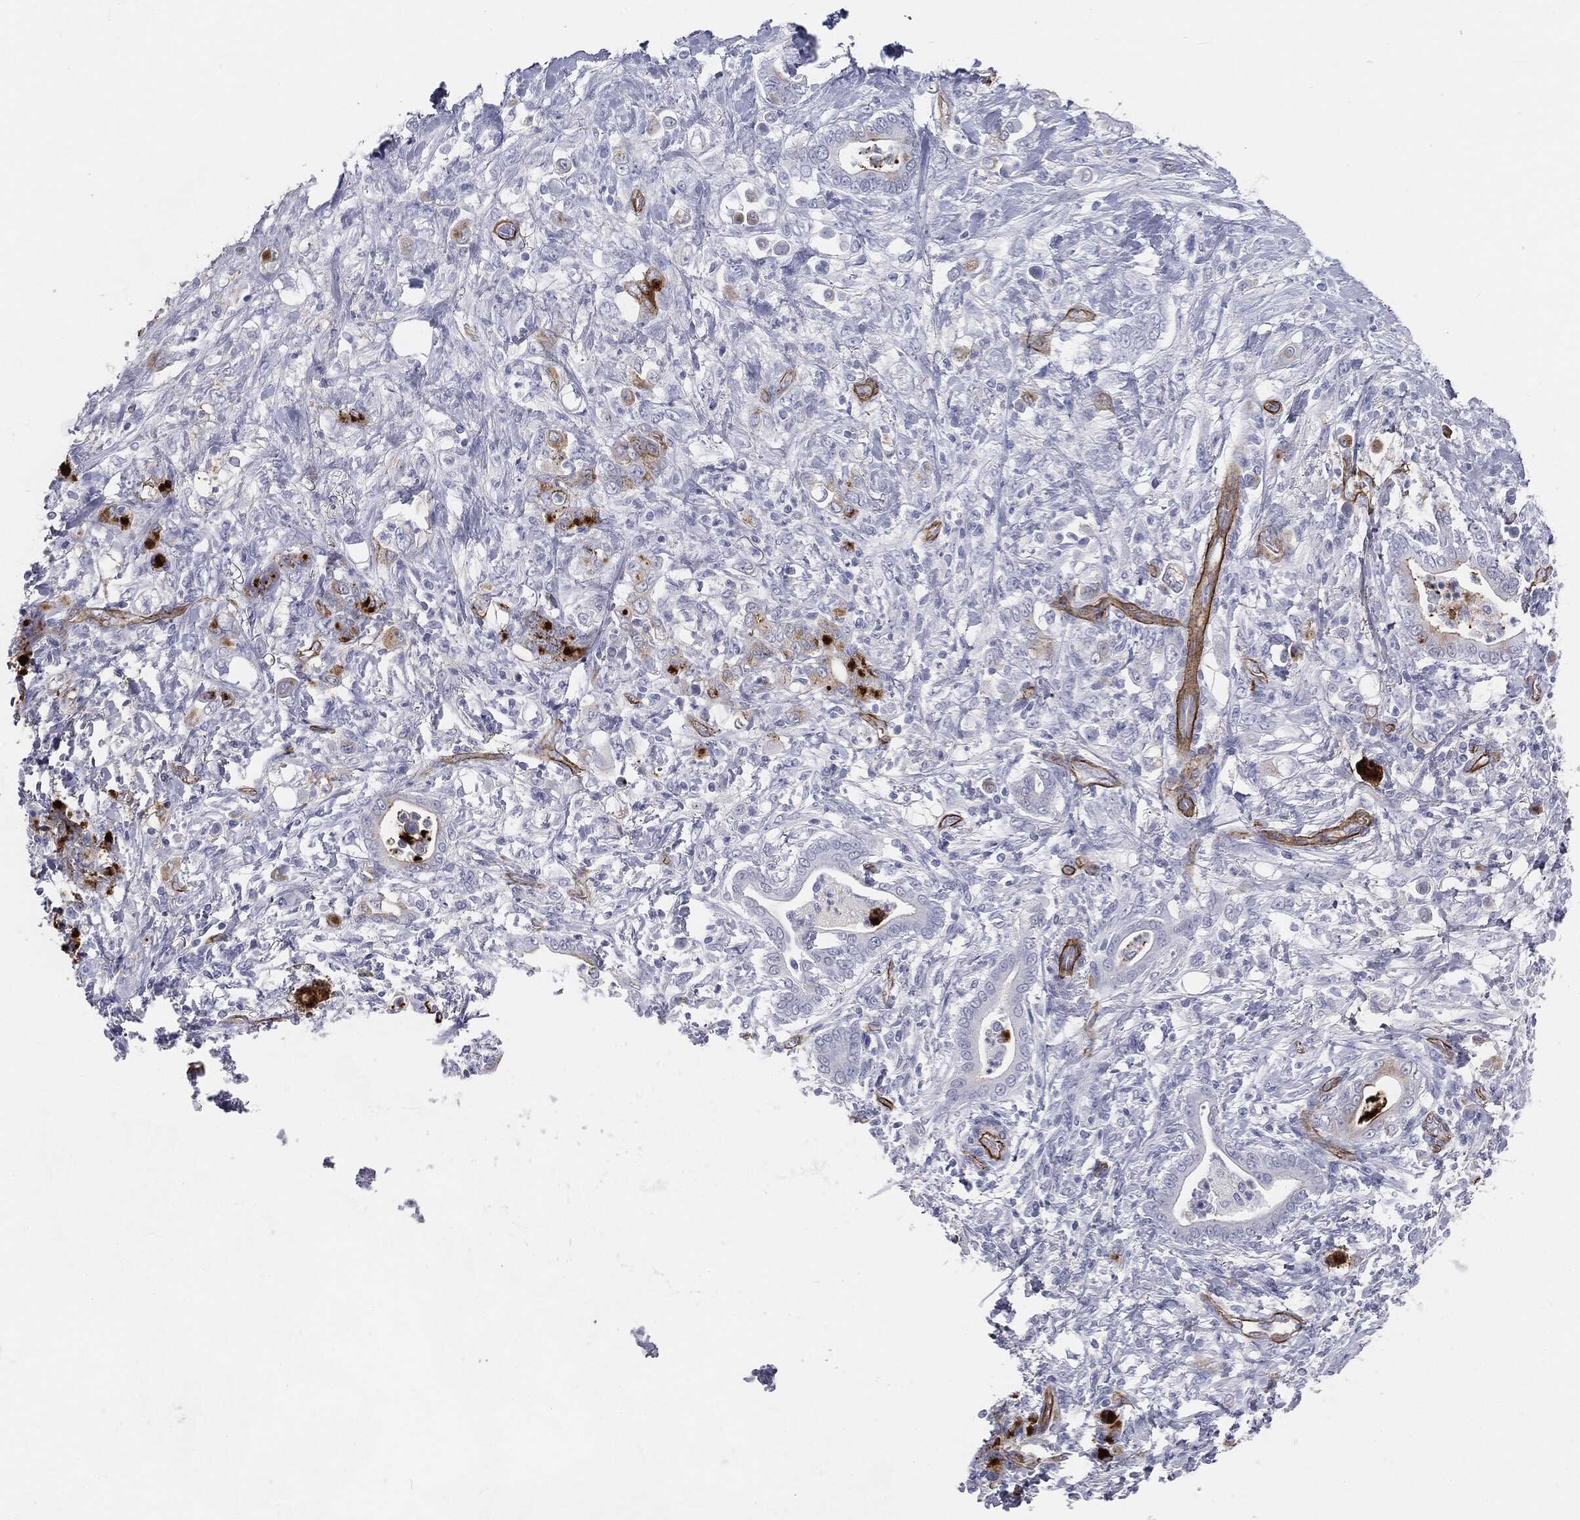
{"staining": {"intensity": "moderate", "quantity": "<25%", "location": "cytoplasmic/membranous"}, "tissue": "stomach cancer", "cell_type": "Tumor cells", "image_type": "cancer", "snomed": [{"axis": "morphology", "description": "Adenocarcinoma, NOS"}, {"axis": "topography", "description": "Stomach"}], "caption": "Immunohistochemistry (IHC) histopathology image of neoplastic tissue: adenocarcinoma (stomach) stained using immunohistochemistry reveals low levels of moderate protein expression localized specifically in the cytoplasmic/membranous of tumor cells, appearing as a cytoplasmic/membranous brown color.", "gene": "MUC5AC", "patient": {"sex": "female", "age": 79}}